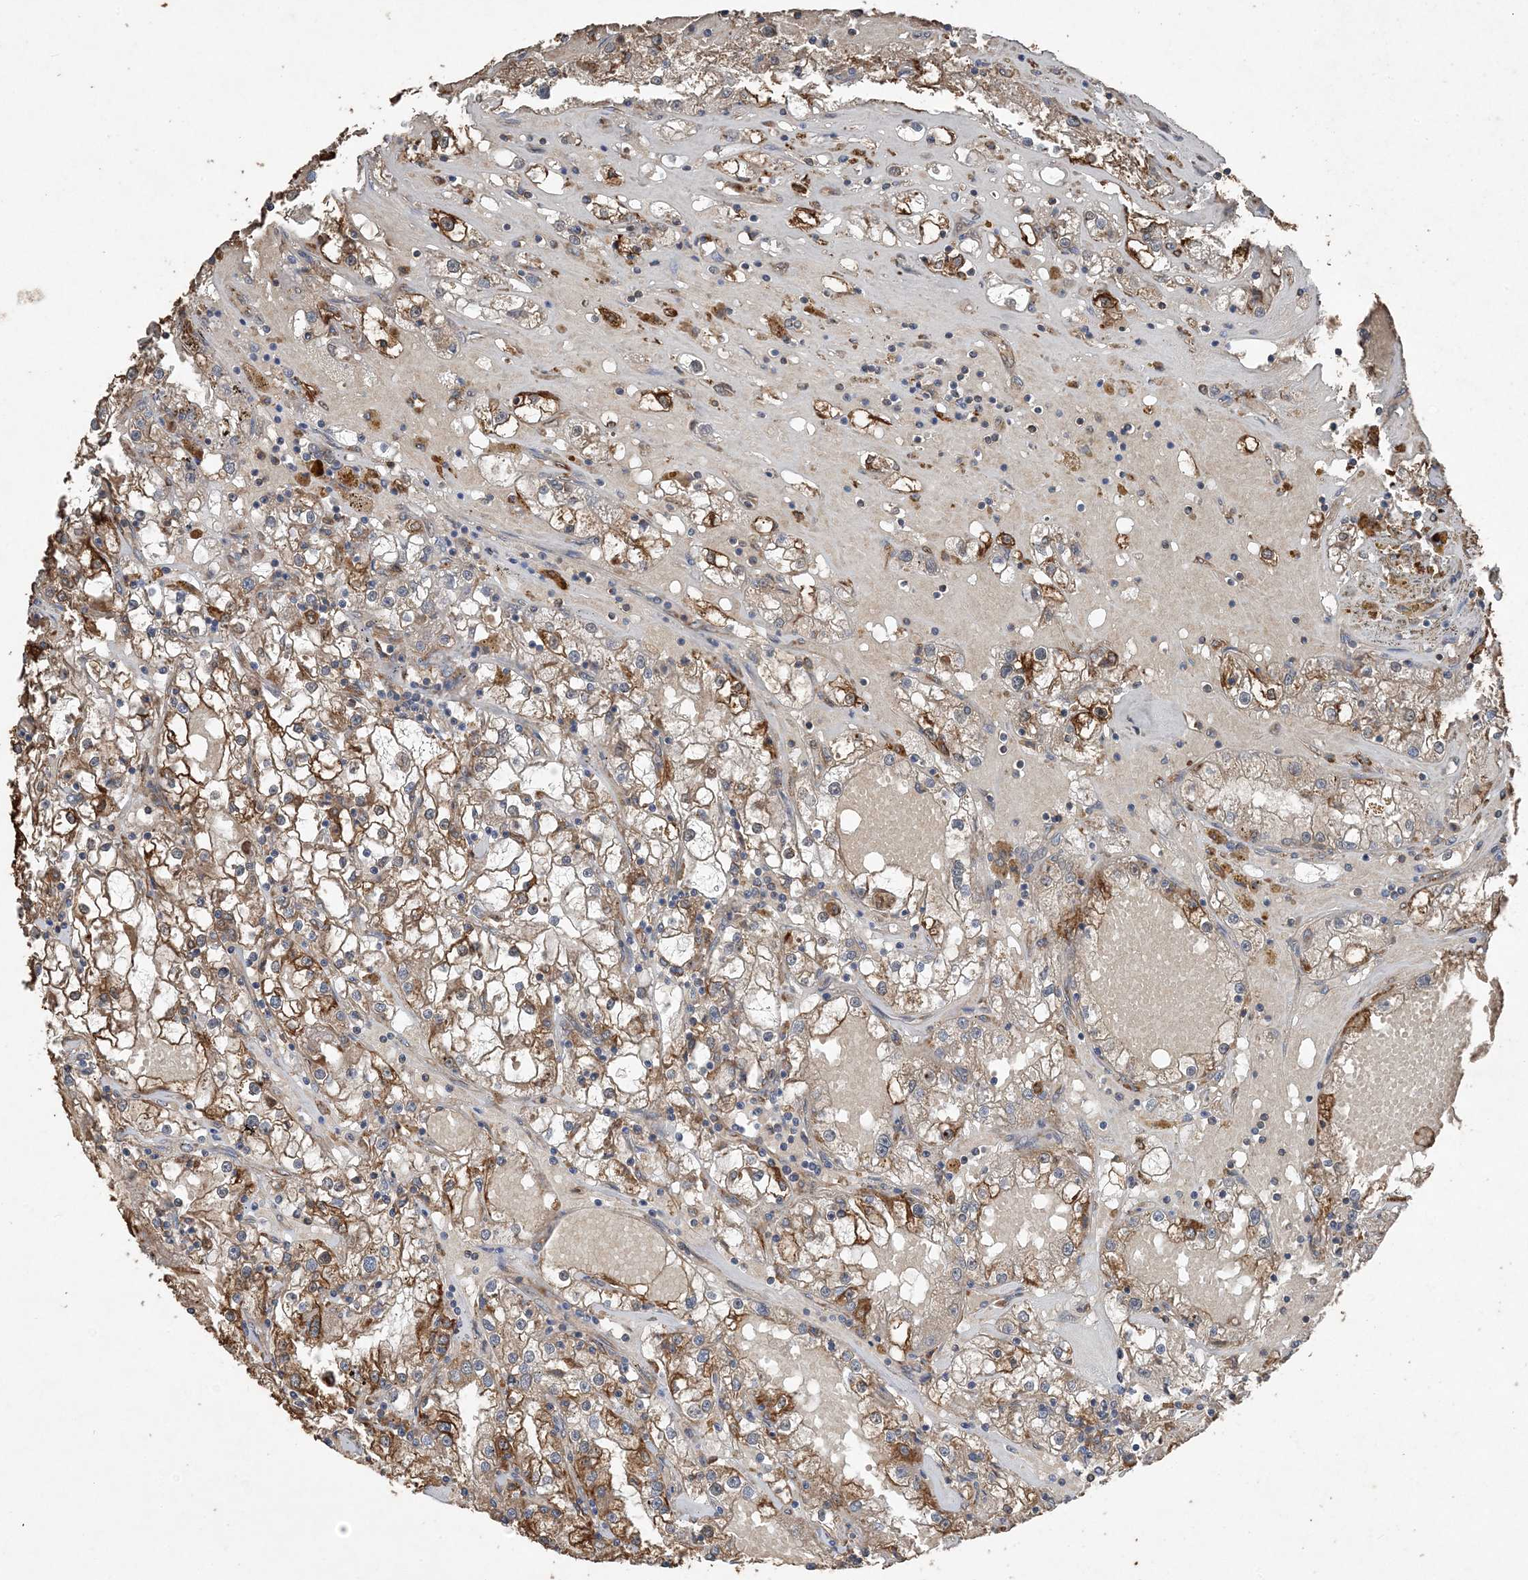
{"staining": {"intensity": "moderate", "quantity": ">75%", "location": "cytoplasmic/membranous"}, "tissue": "renal cancer", "cell_type": "Tumor cells", "image_type": "cancer", "snomed": [{"axis": "morphology", "description": "Adenocarcinoma, NOS"}, {"axis": "topography", "description": "Kidney"}], "caption": "Immunohistochemical staining of renal adenocarcinoma reveals medium levels of moderate cytoplasmic/membranous positivity in approximately >75% of tumor cells.", "gene": "PDIA6", "patient": {"sex": "male", "age": 56}}